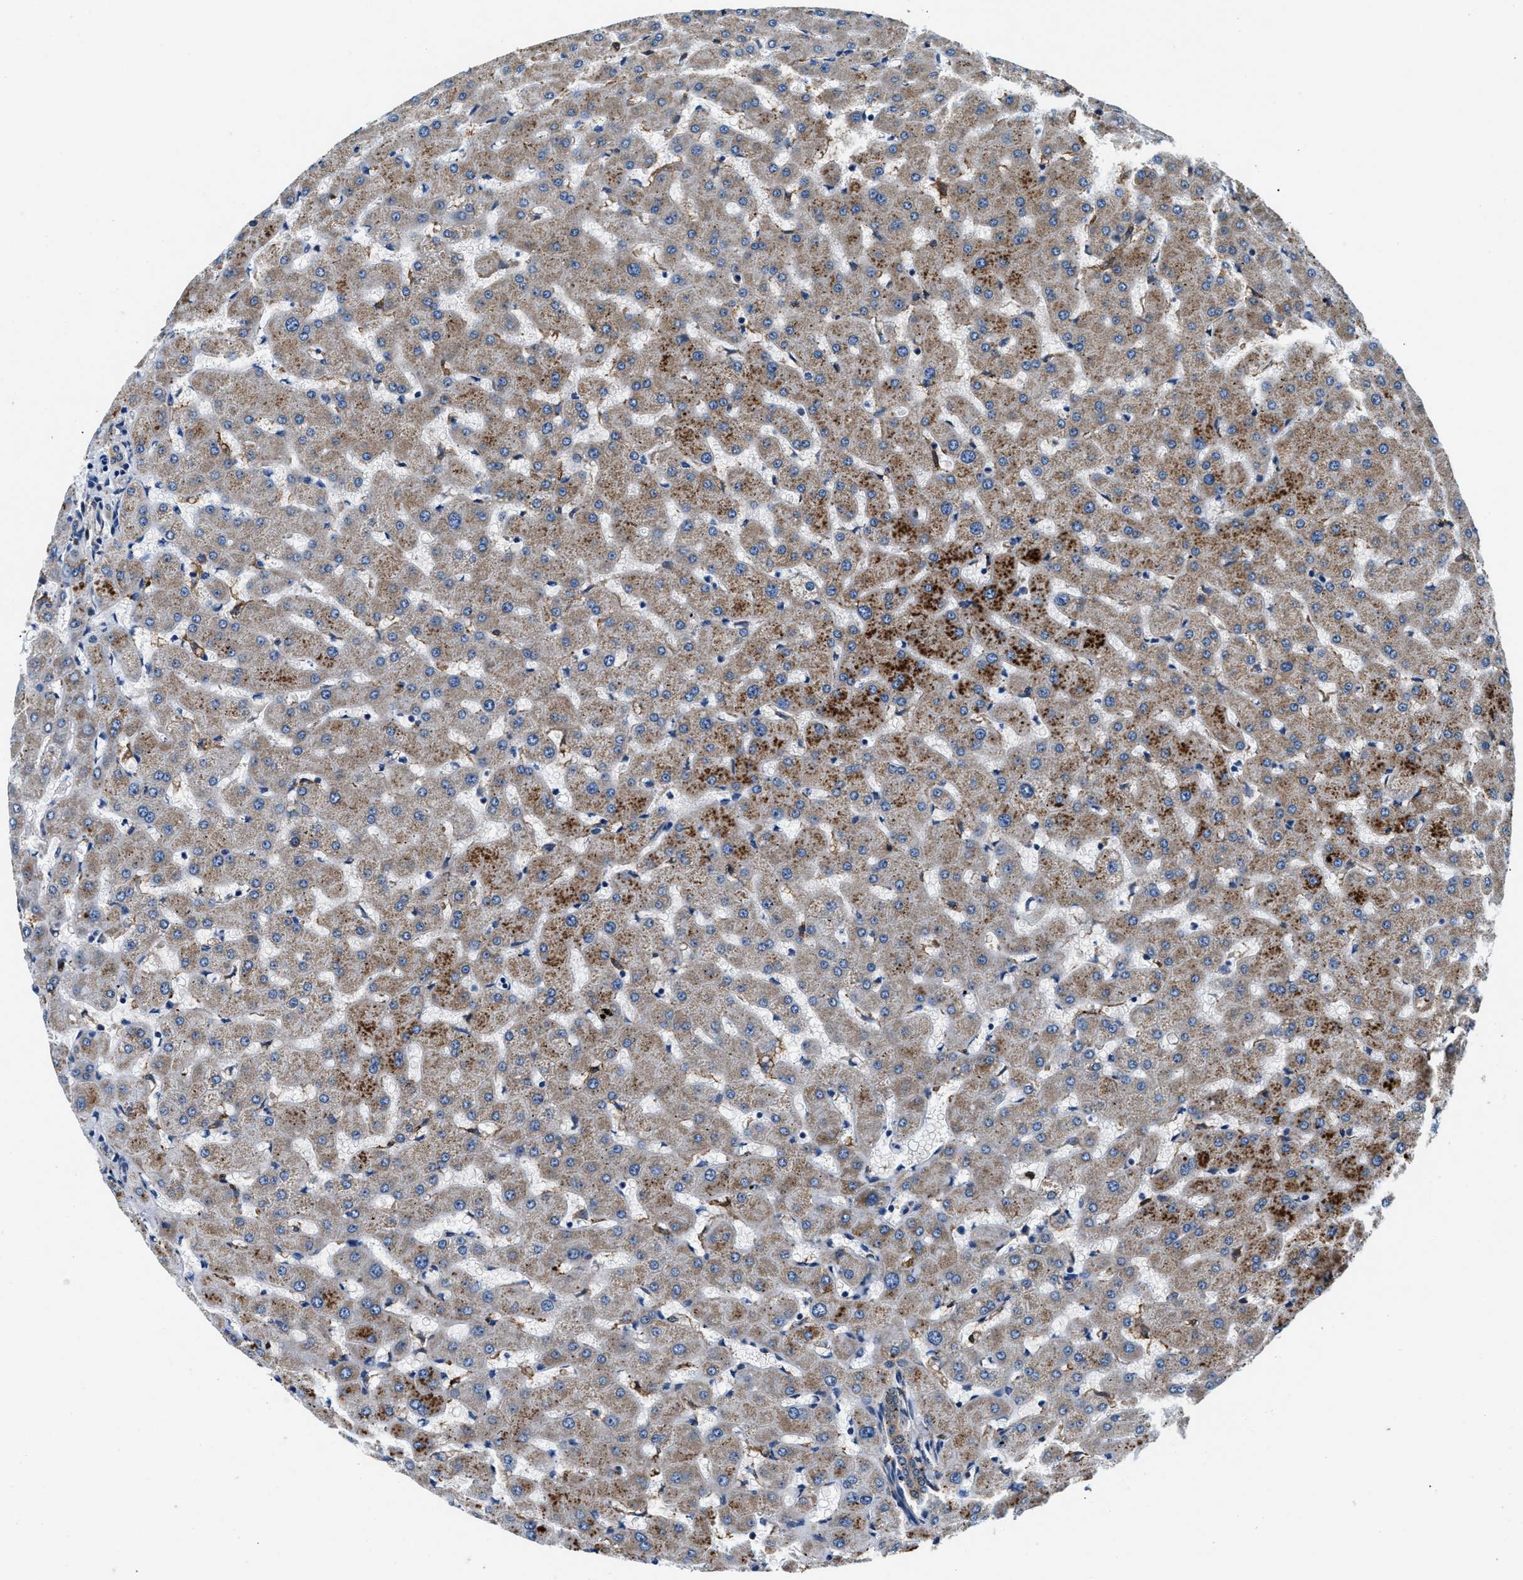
{"staining": {"intensity": "weak", "quantity": ">75%", "location": "cytoplasmic/membranous"}, "tissue": "liver", "cell_type": "Cholangiocytes", "image_type": "normal", "snomed": [{"axis": "morphology", "description": "Normal tissue, NOS"}, {"axis": "topography", "description": "Liver"}], "caption": "Cholangiocytes demonstrate weak cytoplasmic/membranous staining in approximately >75% of cells in unremarkable liver. The protein of interest is shown in brown color, while the nuclei are stained blue.", "gene": "SLFN11", "patient": {"sex": "female", "age": 63}}